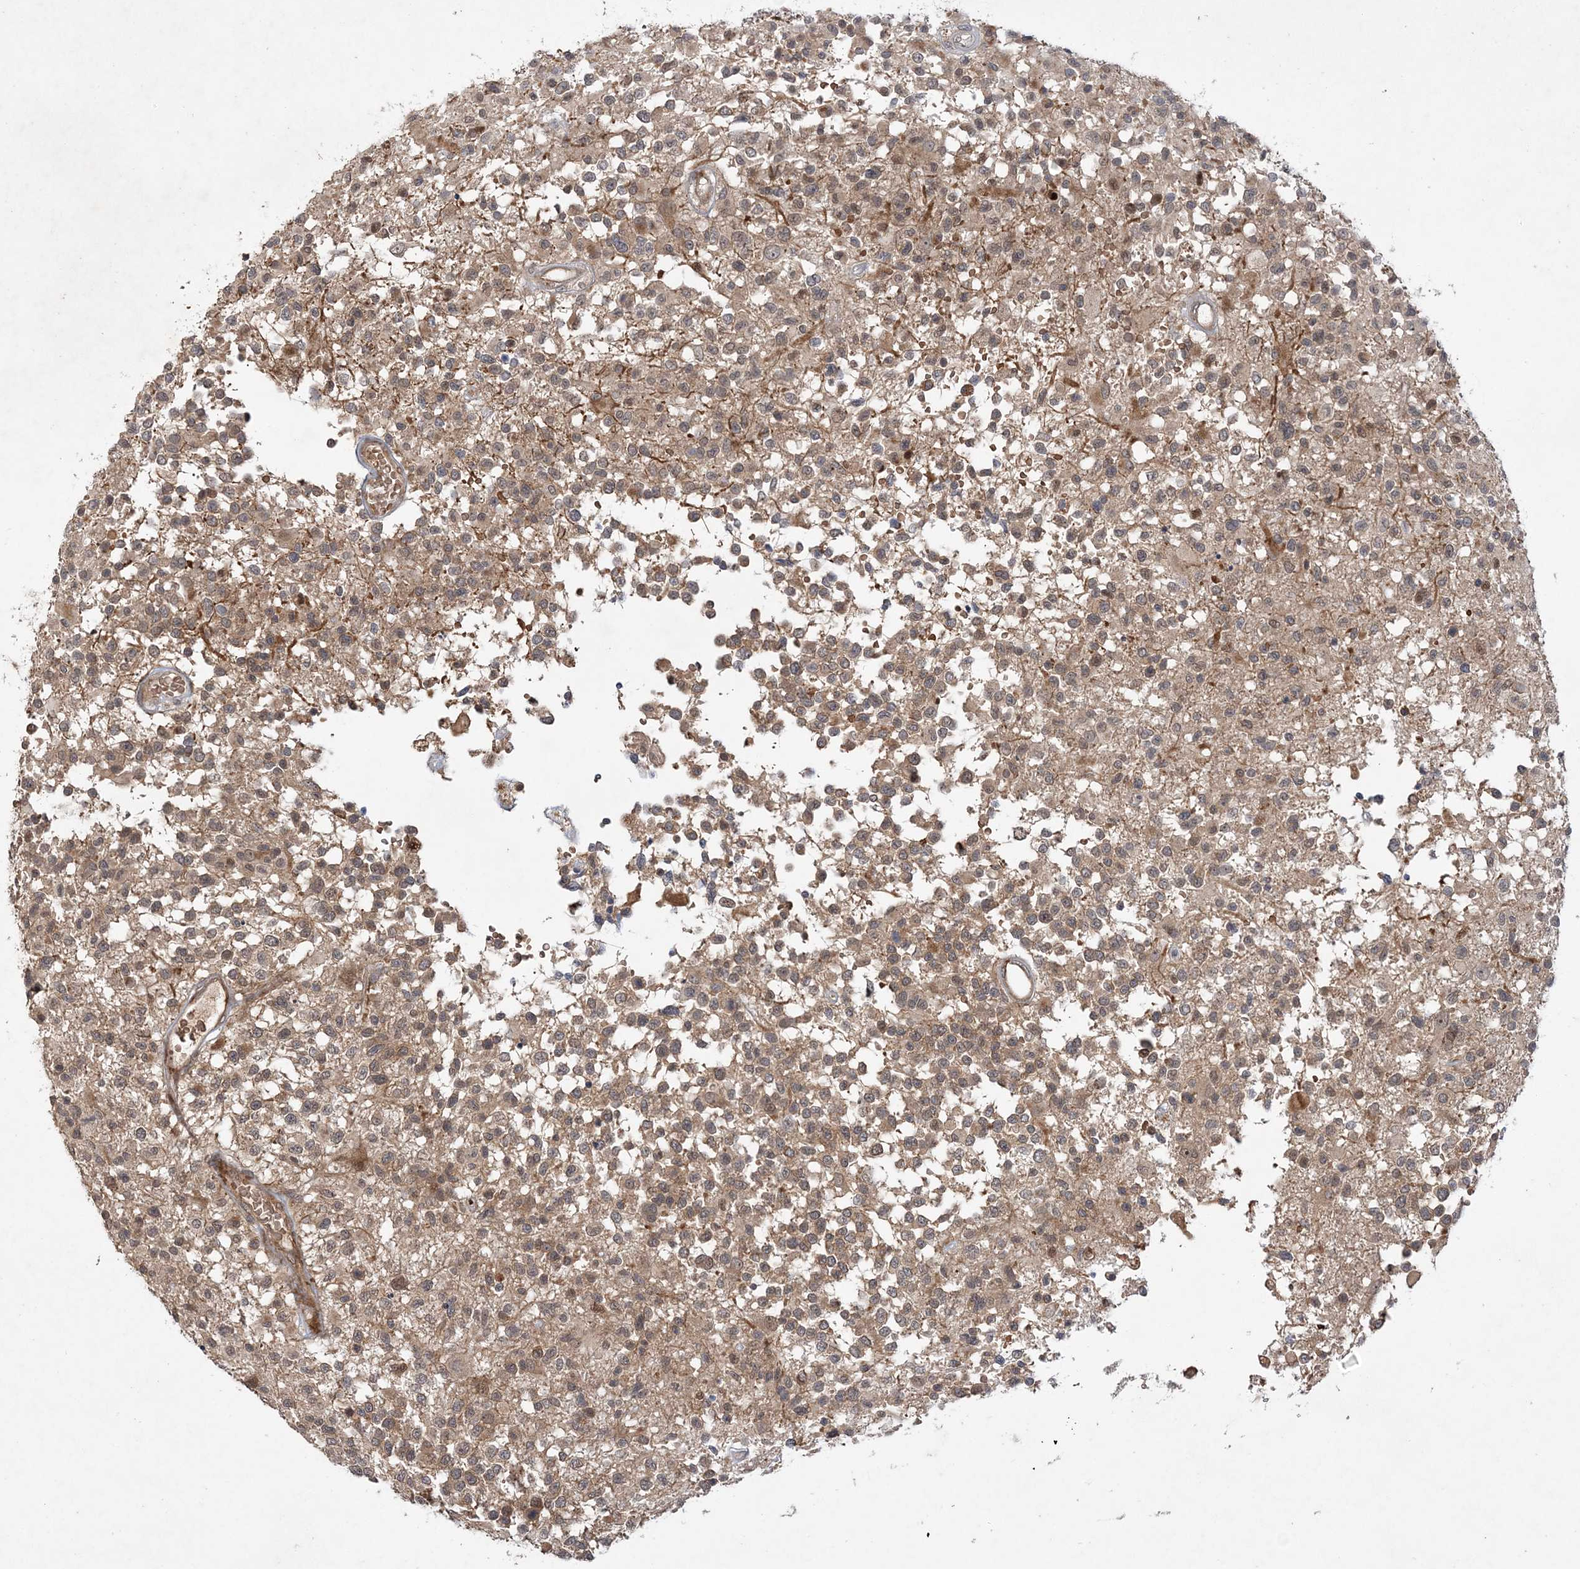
{"staining": {"intensity": "weak", "quantity": ">75%", "location": "cytoplasmic/membranous"}, "tissue": "glioma", "cell_type": "Tumor cells", "image_type": "cancer", "snomed": [{"axis": "morphology", "description": "Glioma, malignant, High grade"}, {"axis": "morphology", "description": "Glioblastoma, NOS"}, {"axis": "topography", "description": "Brain"}], "caption": "DAB immunohistochemical staining of glioma shows weak cytoplasmic/membranous protein expression in about >75% of tumor cells.", "gene": "UBTD2", "patient": {"sex": "male", "age": 60}}